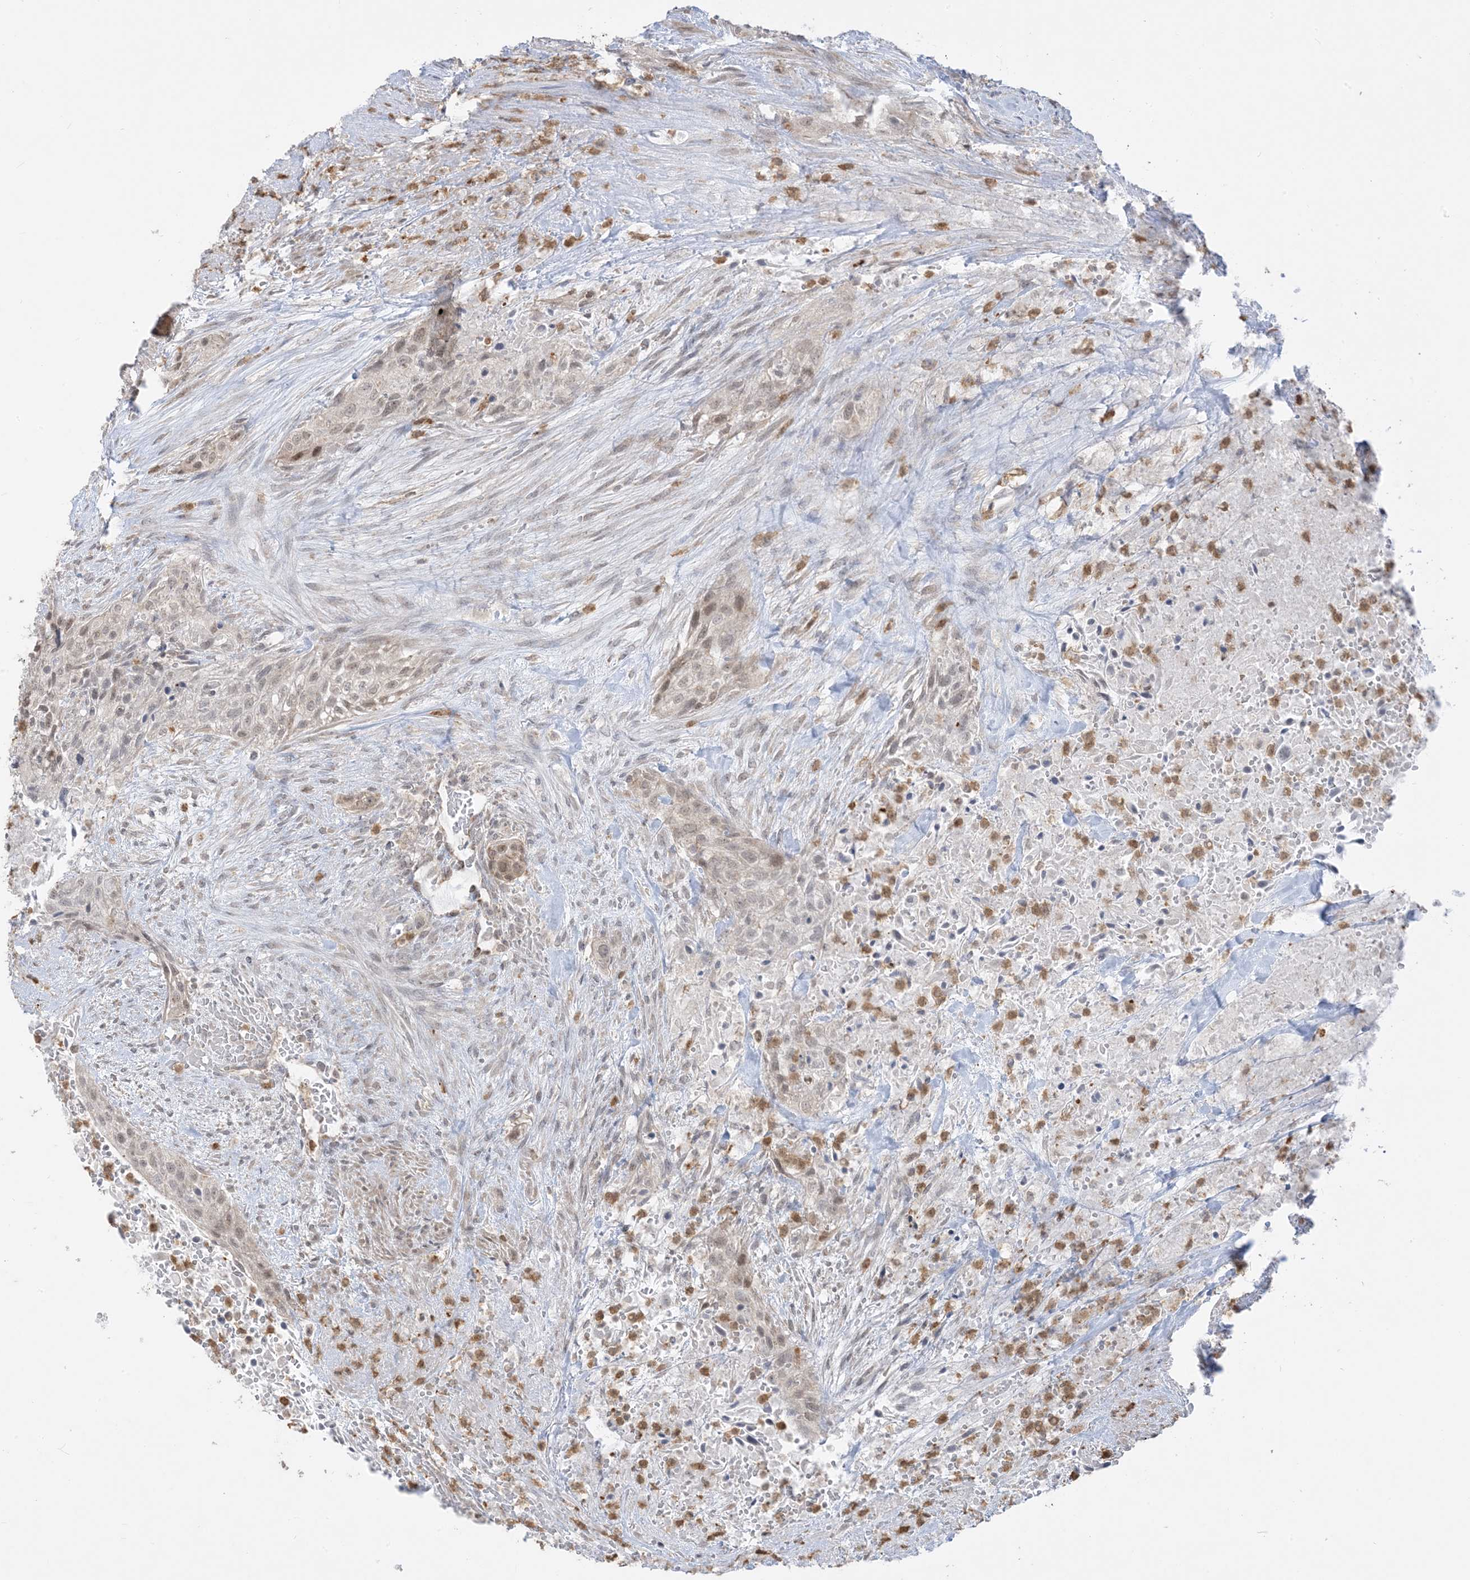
{"staining": {"intensity": "negative", "quantity": "none", "location": "none"}, "tissue": "urothelial cancer", "cell_type": "Tumor cells", "image_type": "cancer", "snomed": [{"axis": "morphology", "description": "Urothelial carcinoma, High grade"}, {"axis": "topography", "description": "Urinary bladder"}], "caption": "This image is of high-grade urothelial carcinoma stained with immunohistochemistry to label a protein in brown with the nuclei are counter-stained blue. There is no positivity in tumor cells.", "gene": "KANSL3", "patient": {"sex": "male", "age": 35}}